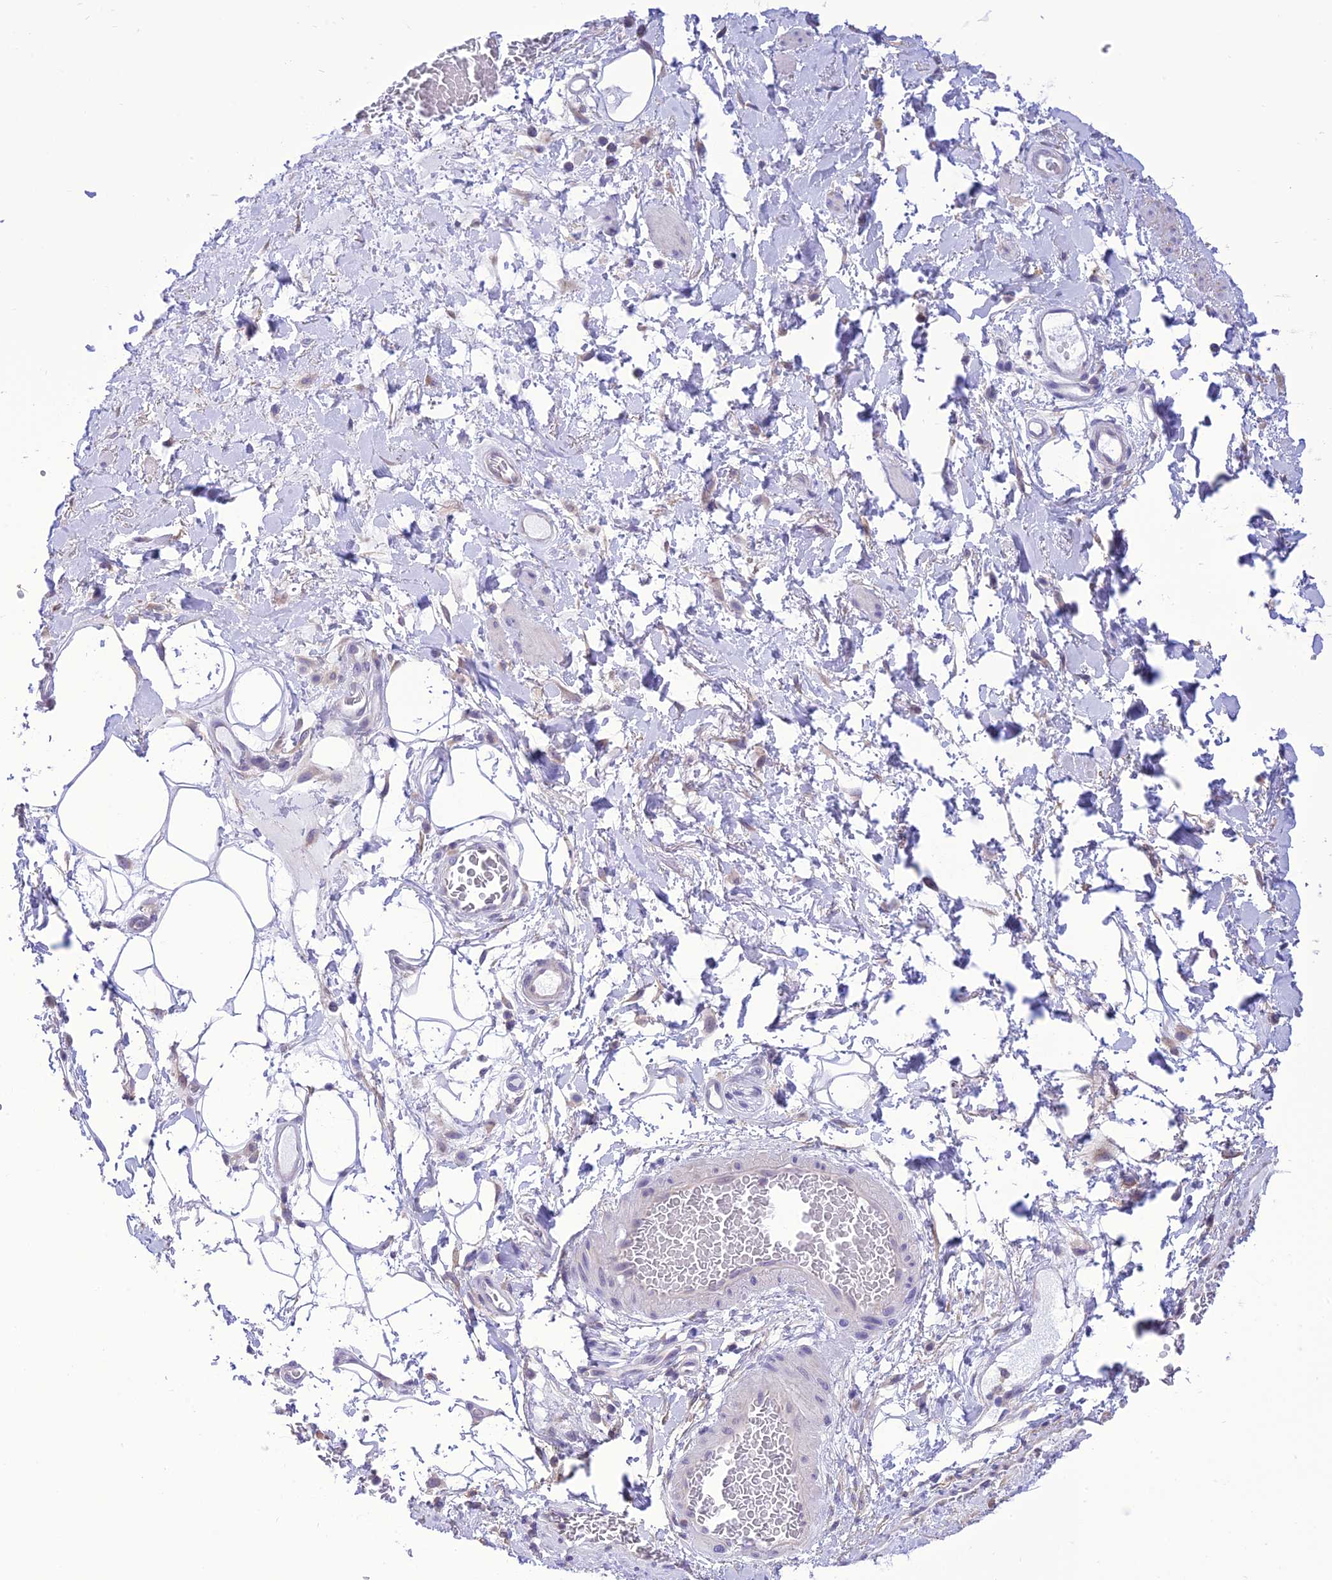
{"staining": {"intensity": "negative", "quantity": "none", "location": "none"}, "tissue": "adipose tissue", "cell_type": "Adipocytes", "image_type": "normal", "snomed": [{"axis": "morphology", "description": "Normal tissue, NOS"}, {"axis": "morphology", "description": "Adenocarcinoma, NOS"}, {"axis": "topography", "description": "Rectum"}, {"axis": "topography", "description": "Vagina"}, {"axis": "topography", "description": "Peripheral nerve tissue"}], "caption": "A photomicrograph of adipose tissue stained for a protein reveals no brown staining in adipocytes. (DAB (3,3'-diaminobenzidine) immunohistochemistry (IHC) with hematoxylin counter stain).", "gene": "RNF126", "patient": {"sex": "female", "age": 71}}